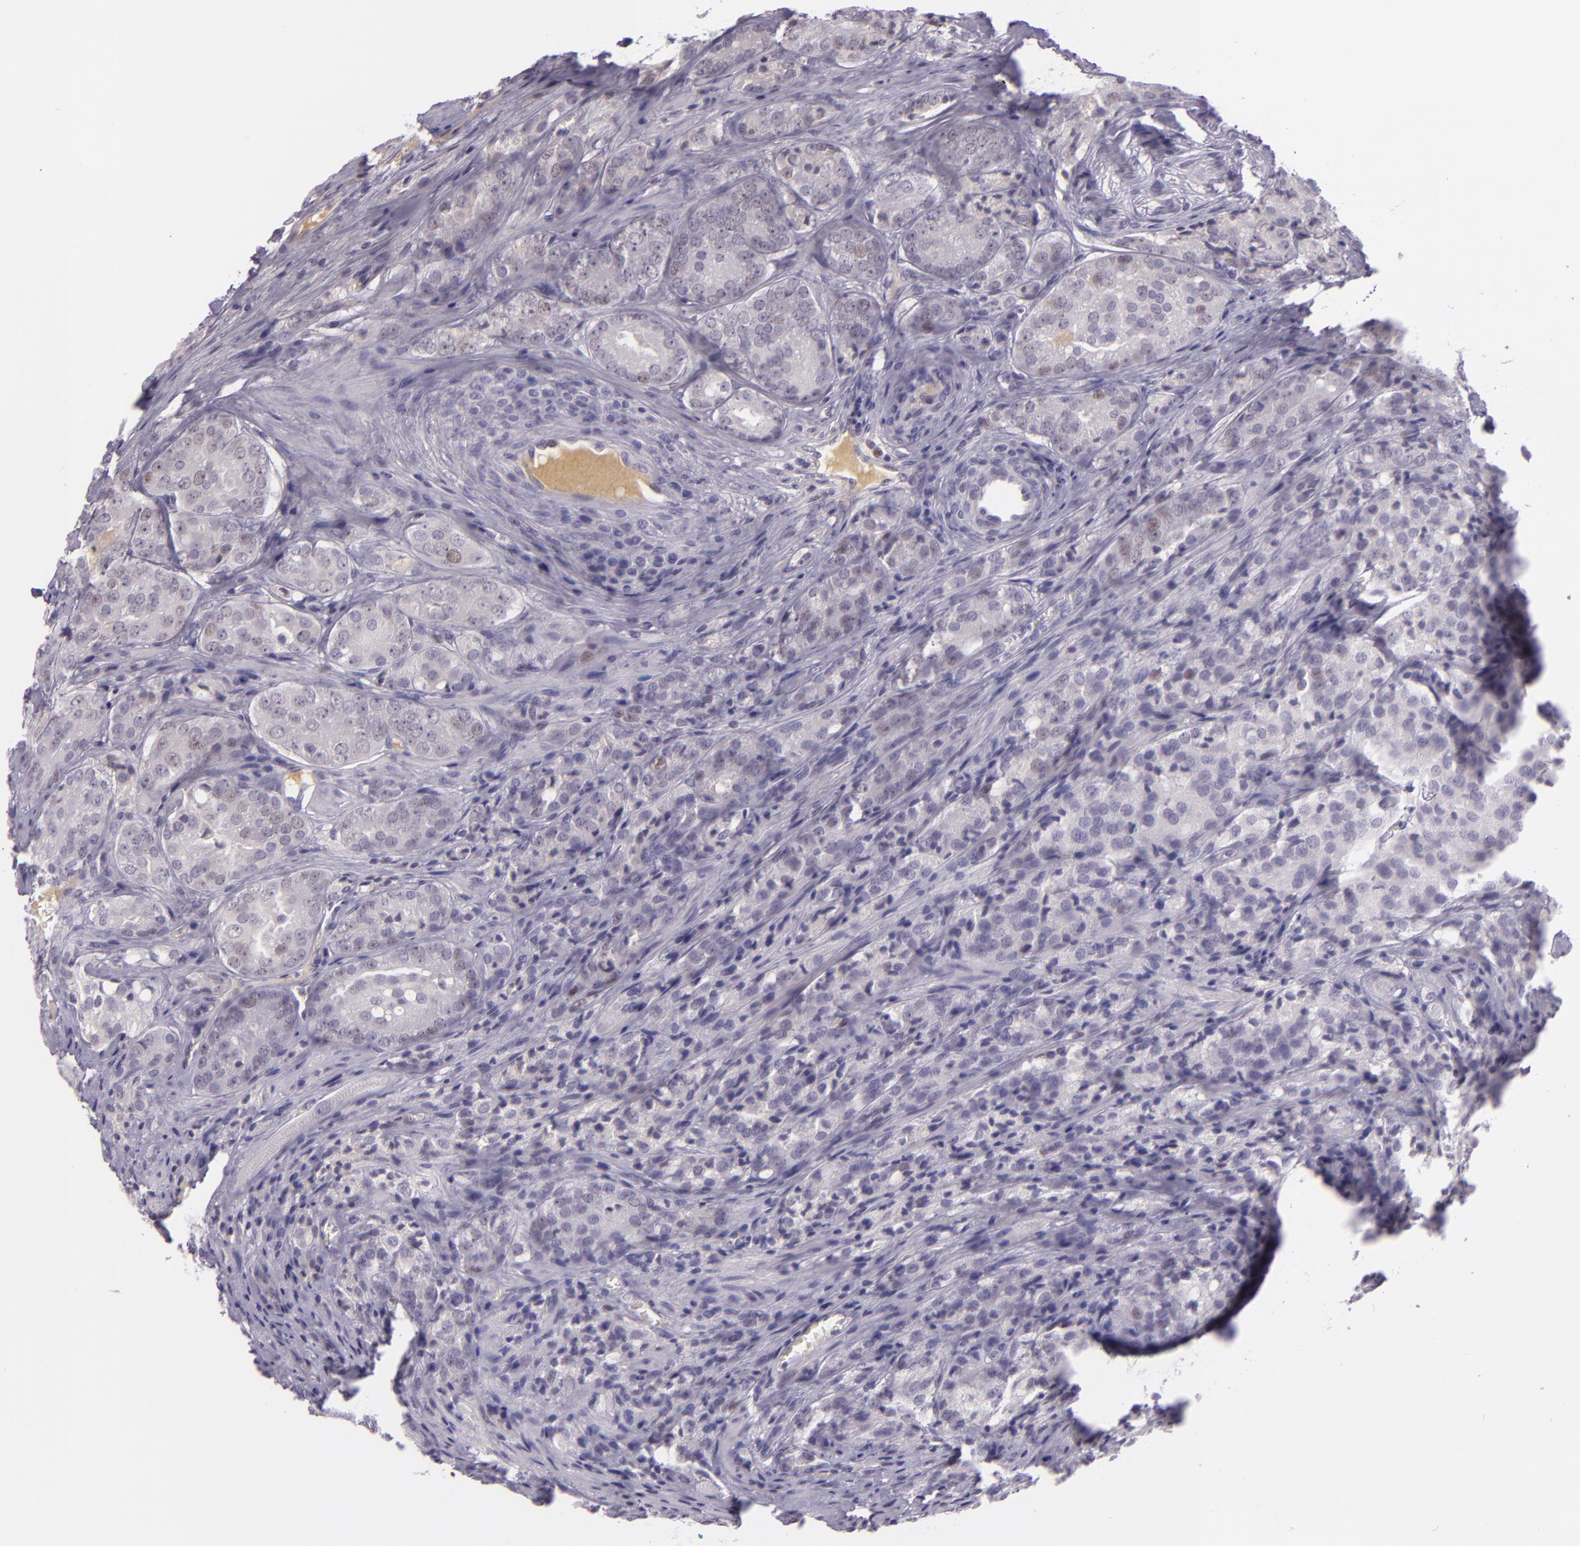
{"staining": {"intensity": "negative", "quantity": "none", "location": "none"}, "tissue": "prostate cancer", "cell_type": "Tumor cells", "image_type": "cancer", "snomed": [{"axis": "morphology", "description": "Adenocarcinoma, Medium grade"}, {"axis": "topography", "description": "Prostate"}], "caption": "The IHC image has no significant positivity in tumor cells of adenocarcinoma (medium-grade) (prostate) tissue.", "gene": "CHEK2", "patient": {"sex": "male", "age": 60}}